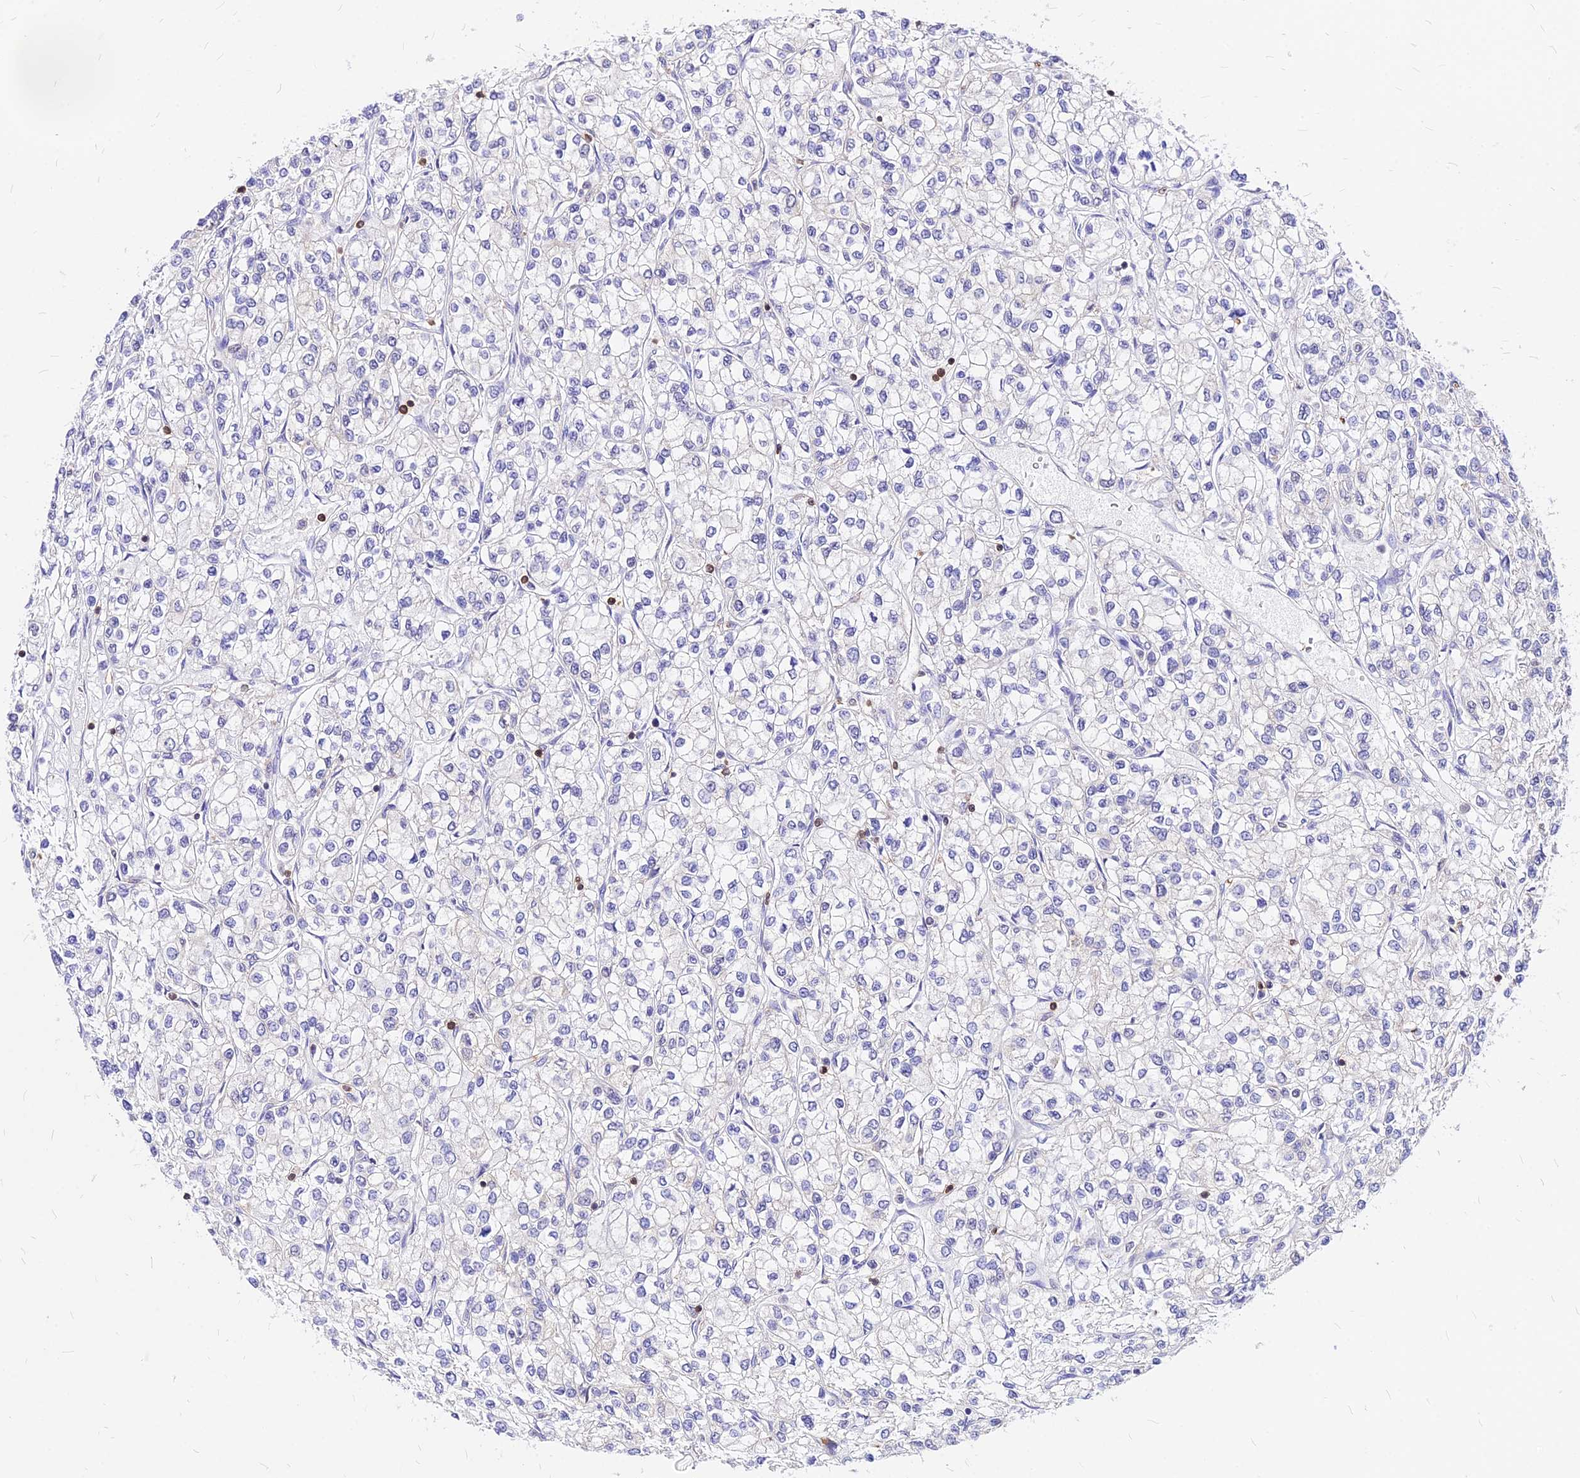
{"staining": {"intensity": "negative", "quantity": "none", "location": "none"}, "tissue": "renal cancer", "cell_type": "Tumor cells", "image_type": "cancer", "snomed": [{"axis": "morphology", "description": "Adenocarcinoma, NOS"}, {"axis": "topography", "description": "Kidney"}], "caption": "There is no significant expression in tumor cells of renal adenocarcinoma.", "gene": "PAXX", "patient": {"sex": "male", "age": 80}}